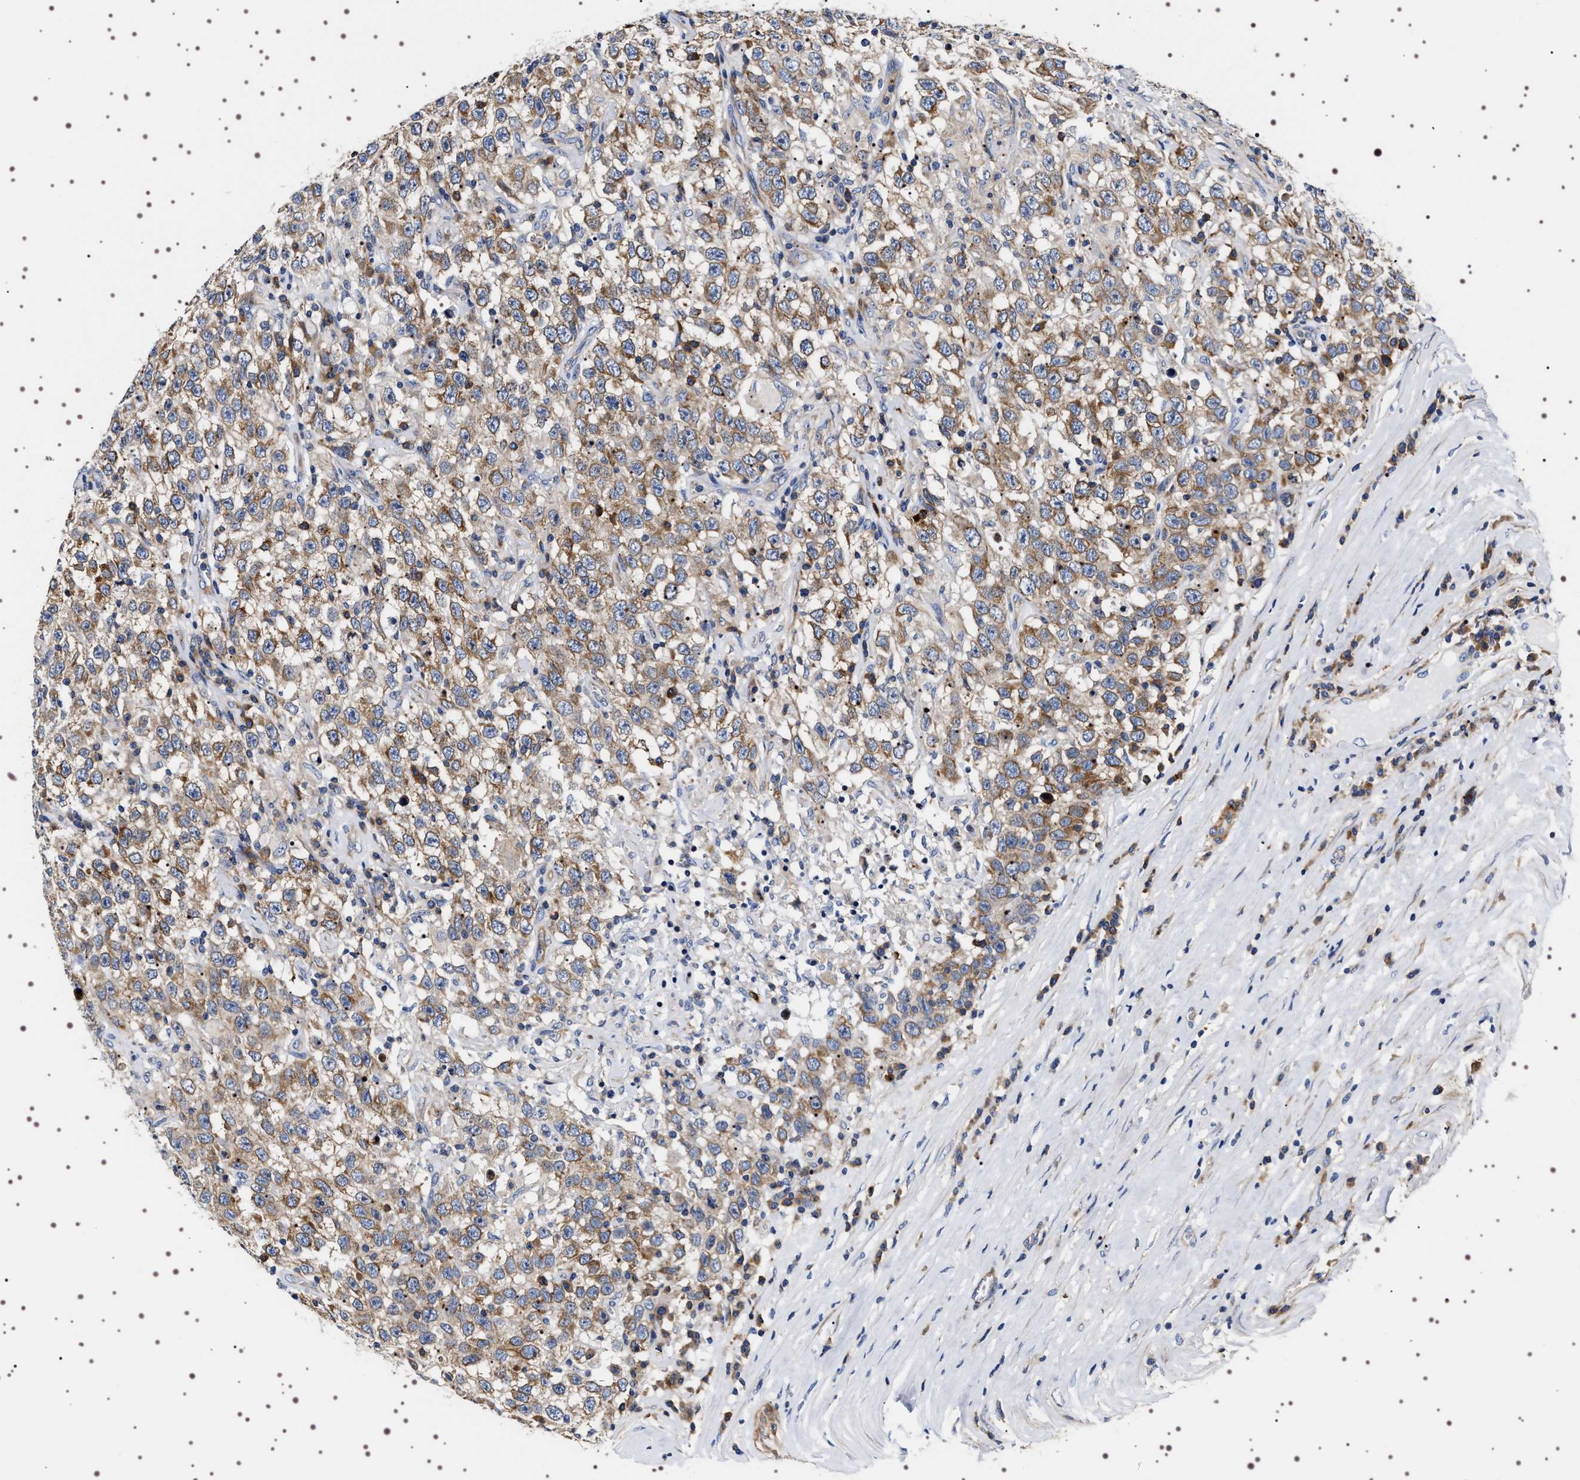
{"staining": {"intensity": "moderate", "quantity": ">75%", "location": "cytoplasmic/membranous"}, "tissue": "testis cancer", "cell_type": "Tumor cells", "image_type": "cancer", "snomed": [{"axis": "morphology", "description": "Seminoma, NOS"}, {"axis": "topography", "description": "Testis"}], "caption": "A micrograph of human seminoma (testis) stained for a protein demonstrates moderate cytoplasmic/membranous brown staining in tumor cells.", "gene": "SQLE", "patient": {"sex": "male", "age": 41}}